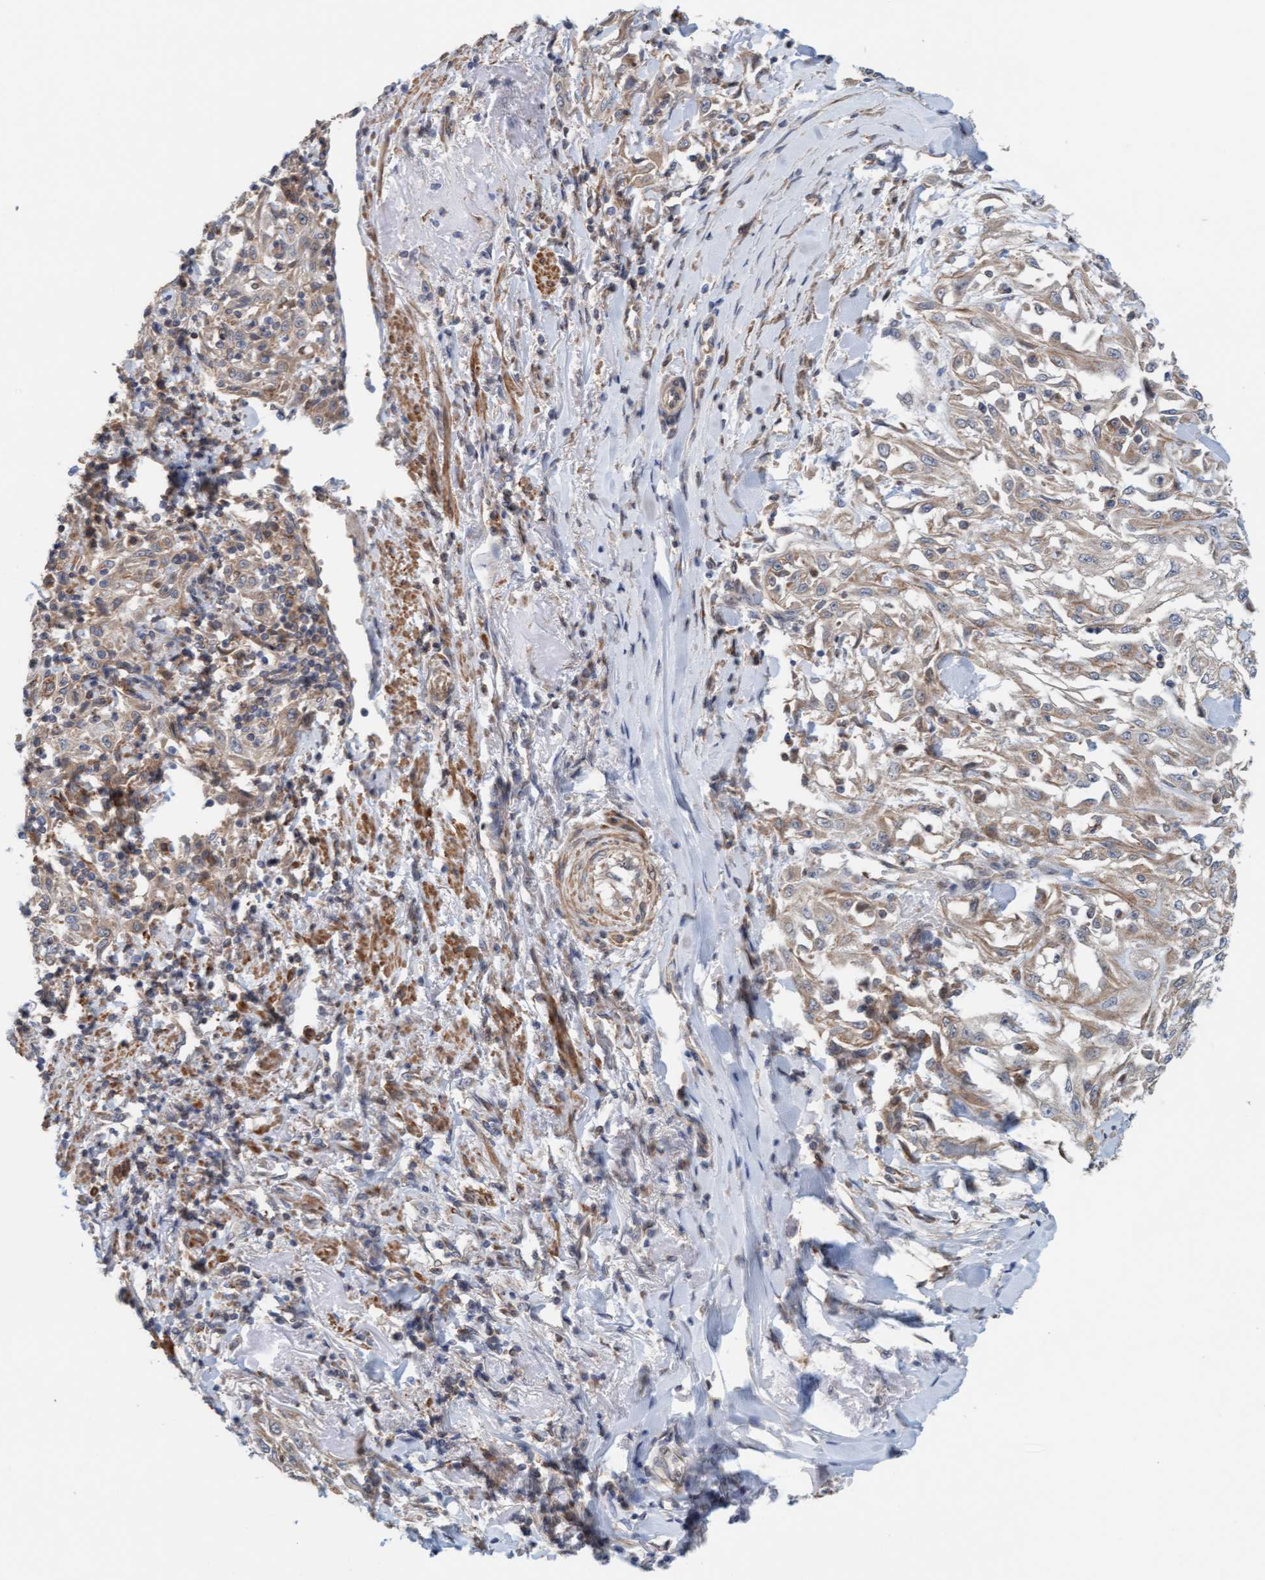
{"staining": {"intensity": "moderate", "quantity": "25%-75%", "location": "cytoplasmic/membranous"}, "tissue": "skin cancer", "cell_type": "Tumor cells", "image_type": "cancer", "snomed": [{"axis": "morphology", "description": "Squamous cell carcinoma, NOS"}, {"axis": "morphology", "description": "Squamous cell carcinoma, metastatic, NOS"}, {"axis": "topography", "description": "Skin"}, {"axis": "topography", "description": "Lymph node"}], "caption": "A high-resolution image shows IHC staining of squamous cell carcinoma (skin), which shows moderate cytoplasmic/membranous expression in about 25%-75% of tumor cells. The staining is performed using DAB (3,3'-diaminobenzidine) brown chromogen to label protein expression. The nuclei are counter-stained blue using hematoxylin.", "gene": "UBAP1", "patient": {"sex": "male", "age": 75}}